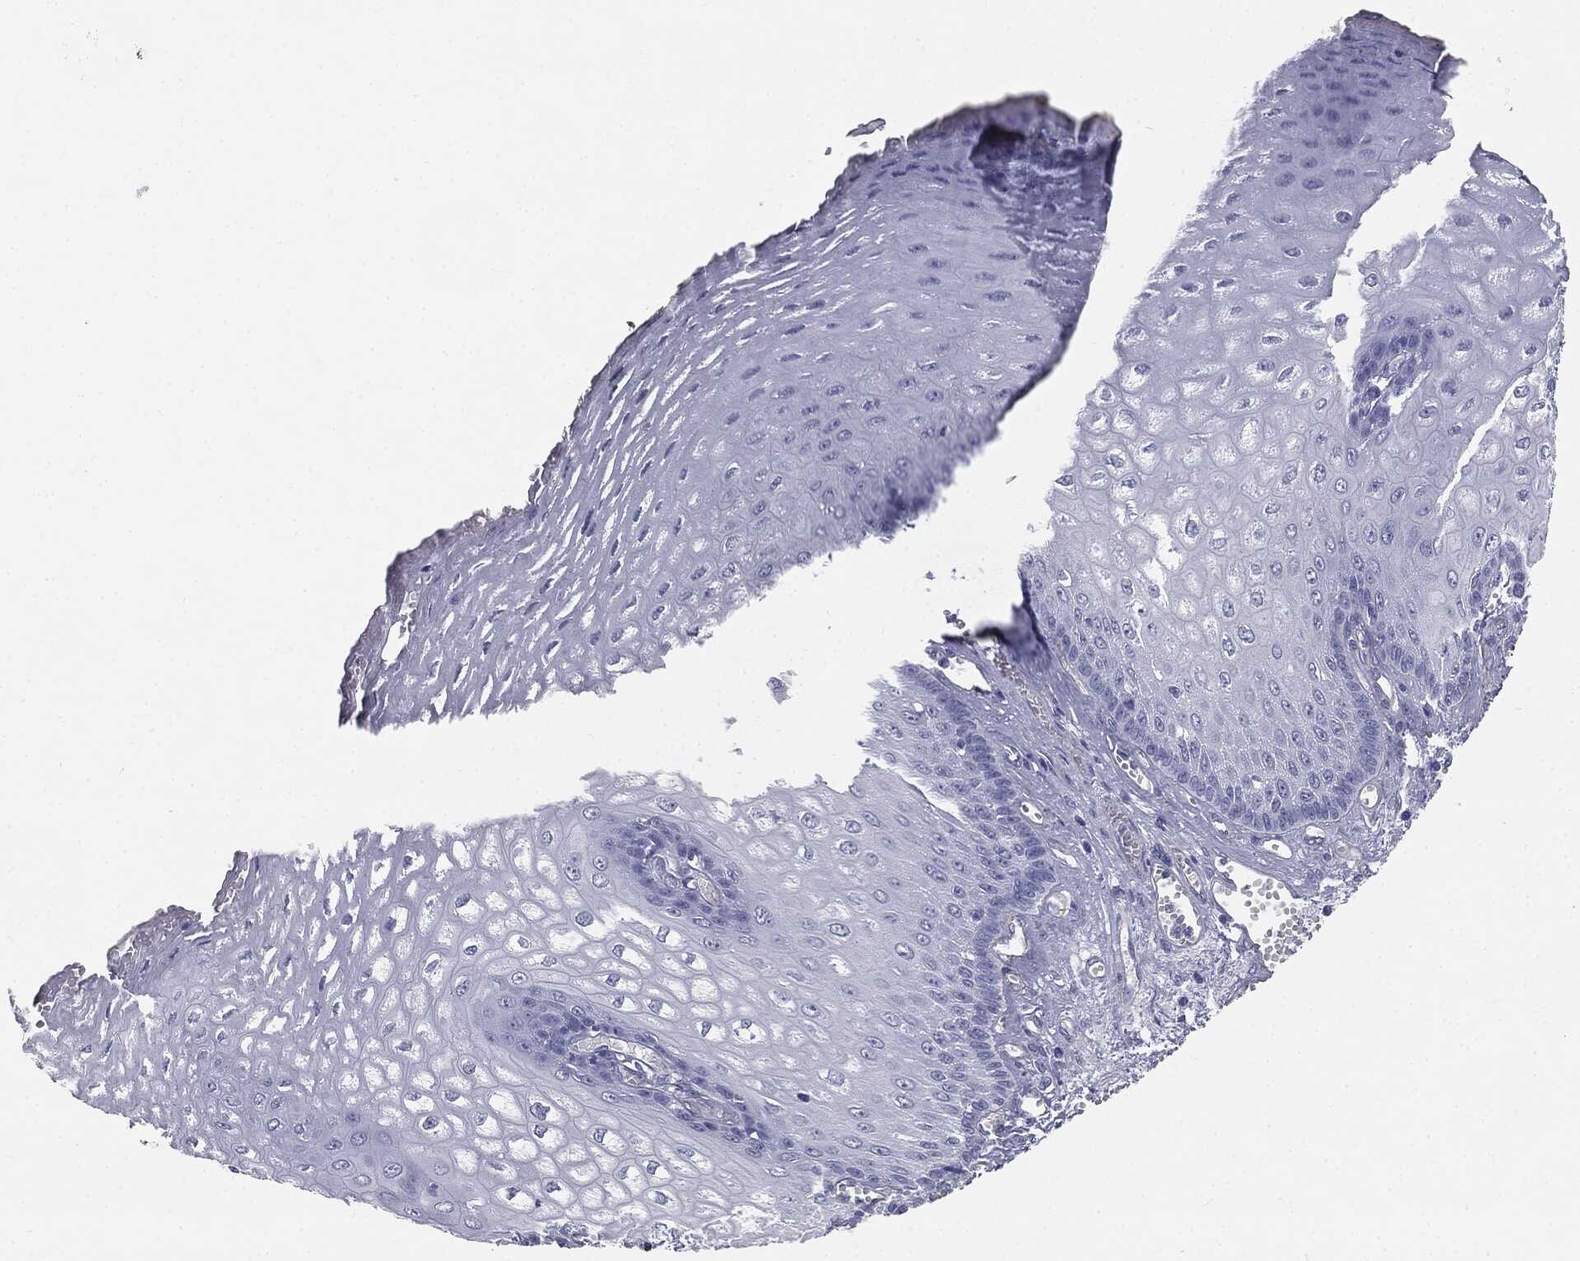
{"staining": {"intensity": "negative", "quantity": "none", "location": "none"}, "tissue": "esophagus", "cell_type": "Squamous epithelial cells", "image_type": "normal", "snomed": [{"axis": "morphology", "description": "Normal tissue, NOS"}, {"axis": "topography", "description": "Esophagus"}], "caption": "Immunohistochemistry histopathology image of benign esophagus: esophagus stained with DAB (3,3'-diaminobenzidine) reveals no significant protein positivity in squamous epithelial cells.", "gene": "MUC5AC", "patient": {"sex": "male", "age": 58}}